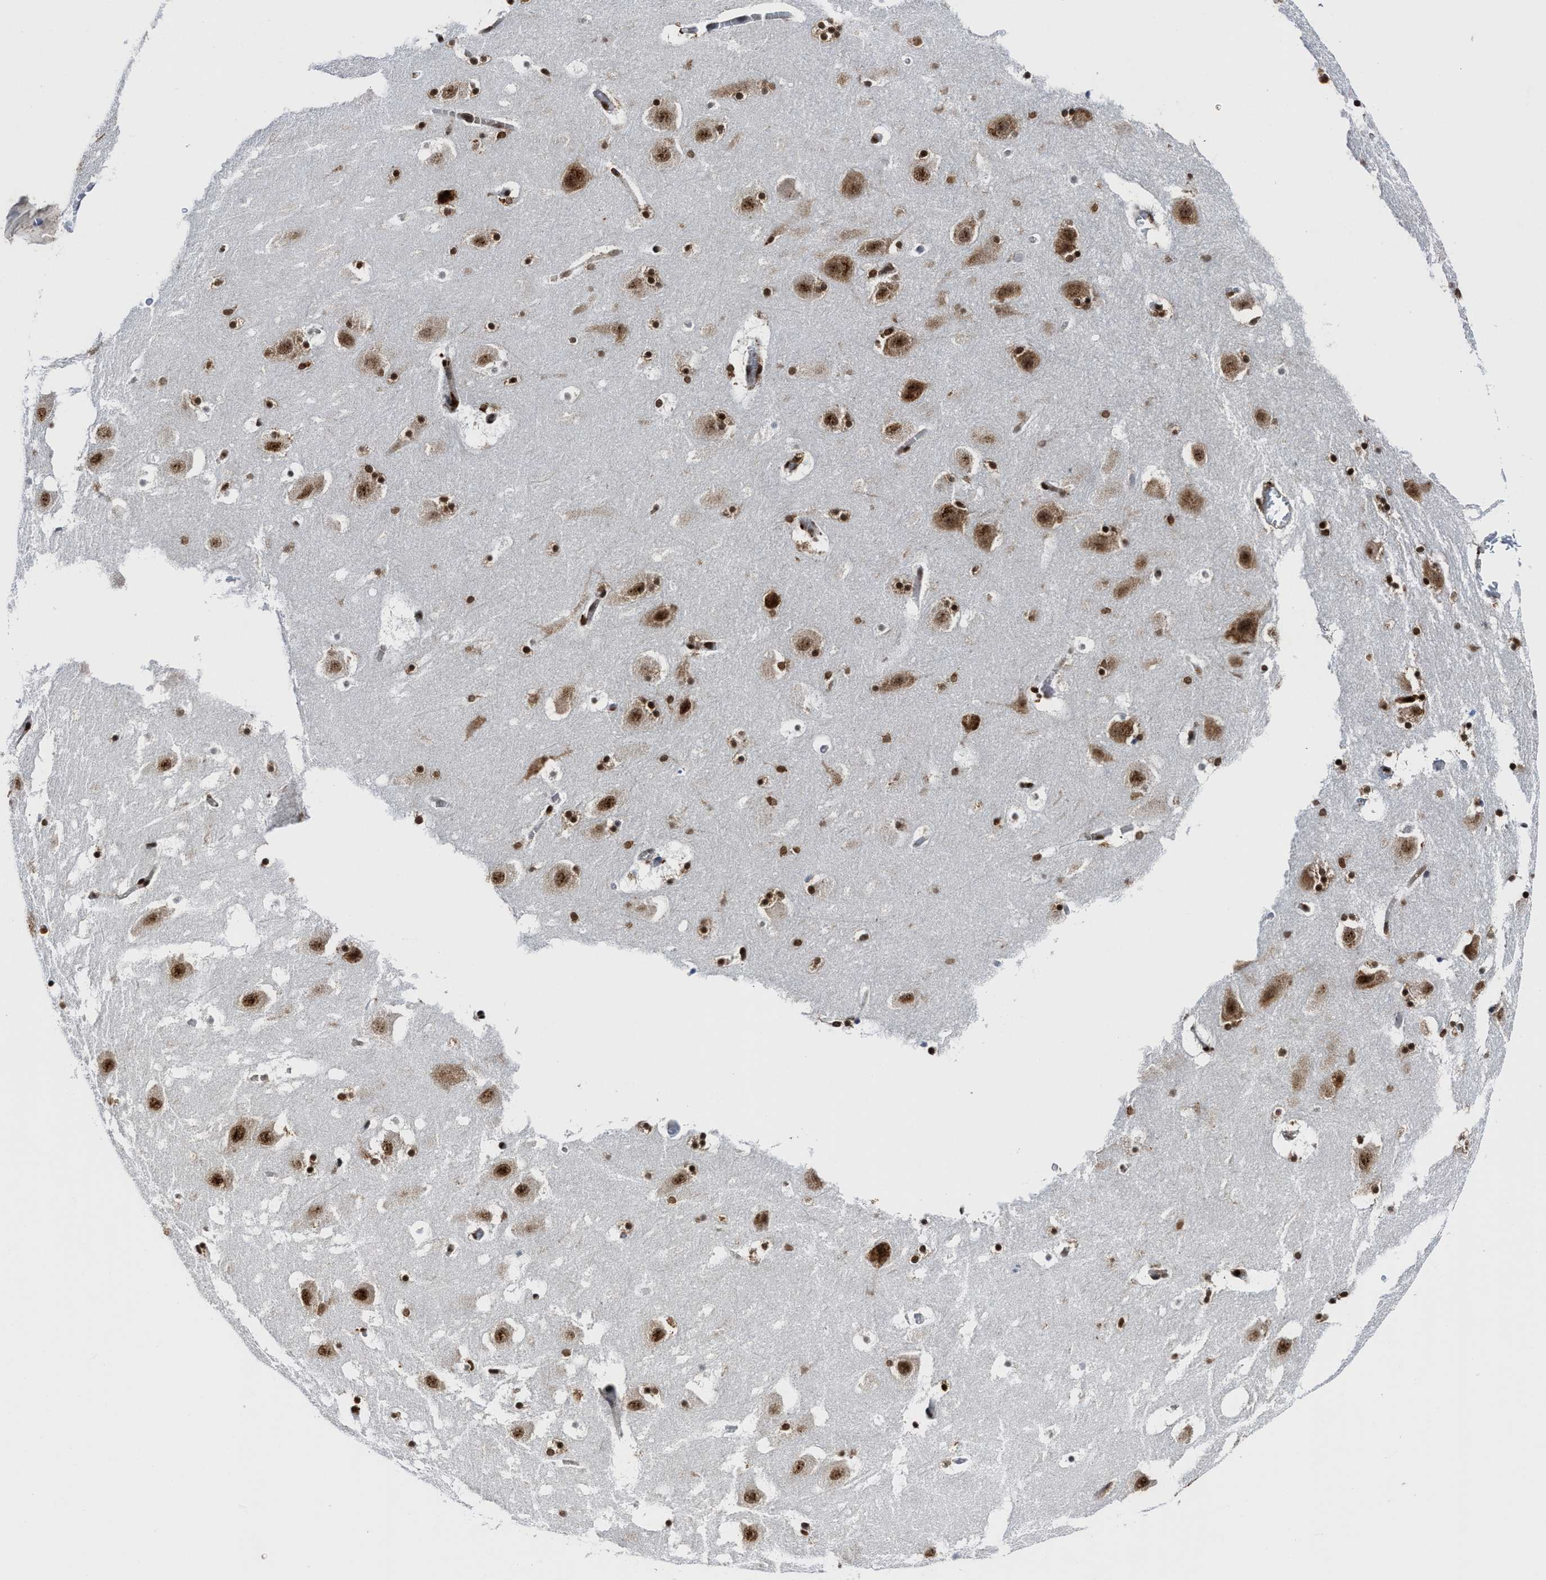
{"staining": {"intensity": "strong", "quantity": ">75%", "location": "nuclear"}, "tissue": "hippocampus", "cell_type": "Glial cells", "image_type": "normal", "snomed": [{"axis": "morphology", "description": "Normal tissue, NOS"}, {"axis": "topography", "description": "Hippocampus"}], "caption": "Immunohistochemical staining of benign human hippocampus displays >75% levels of strong nuclear protein expression in about >75% of glial cells.", "gene": "ALYREF", "patient": {"sex": "male", "age": 45}}